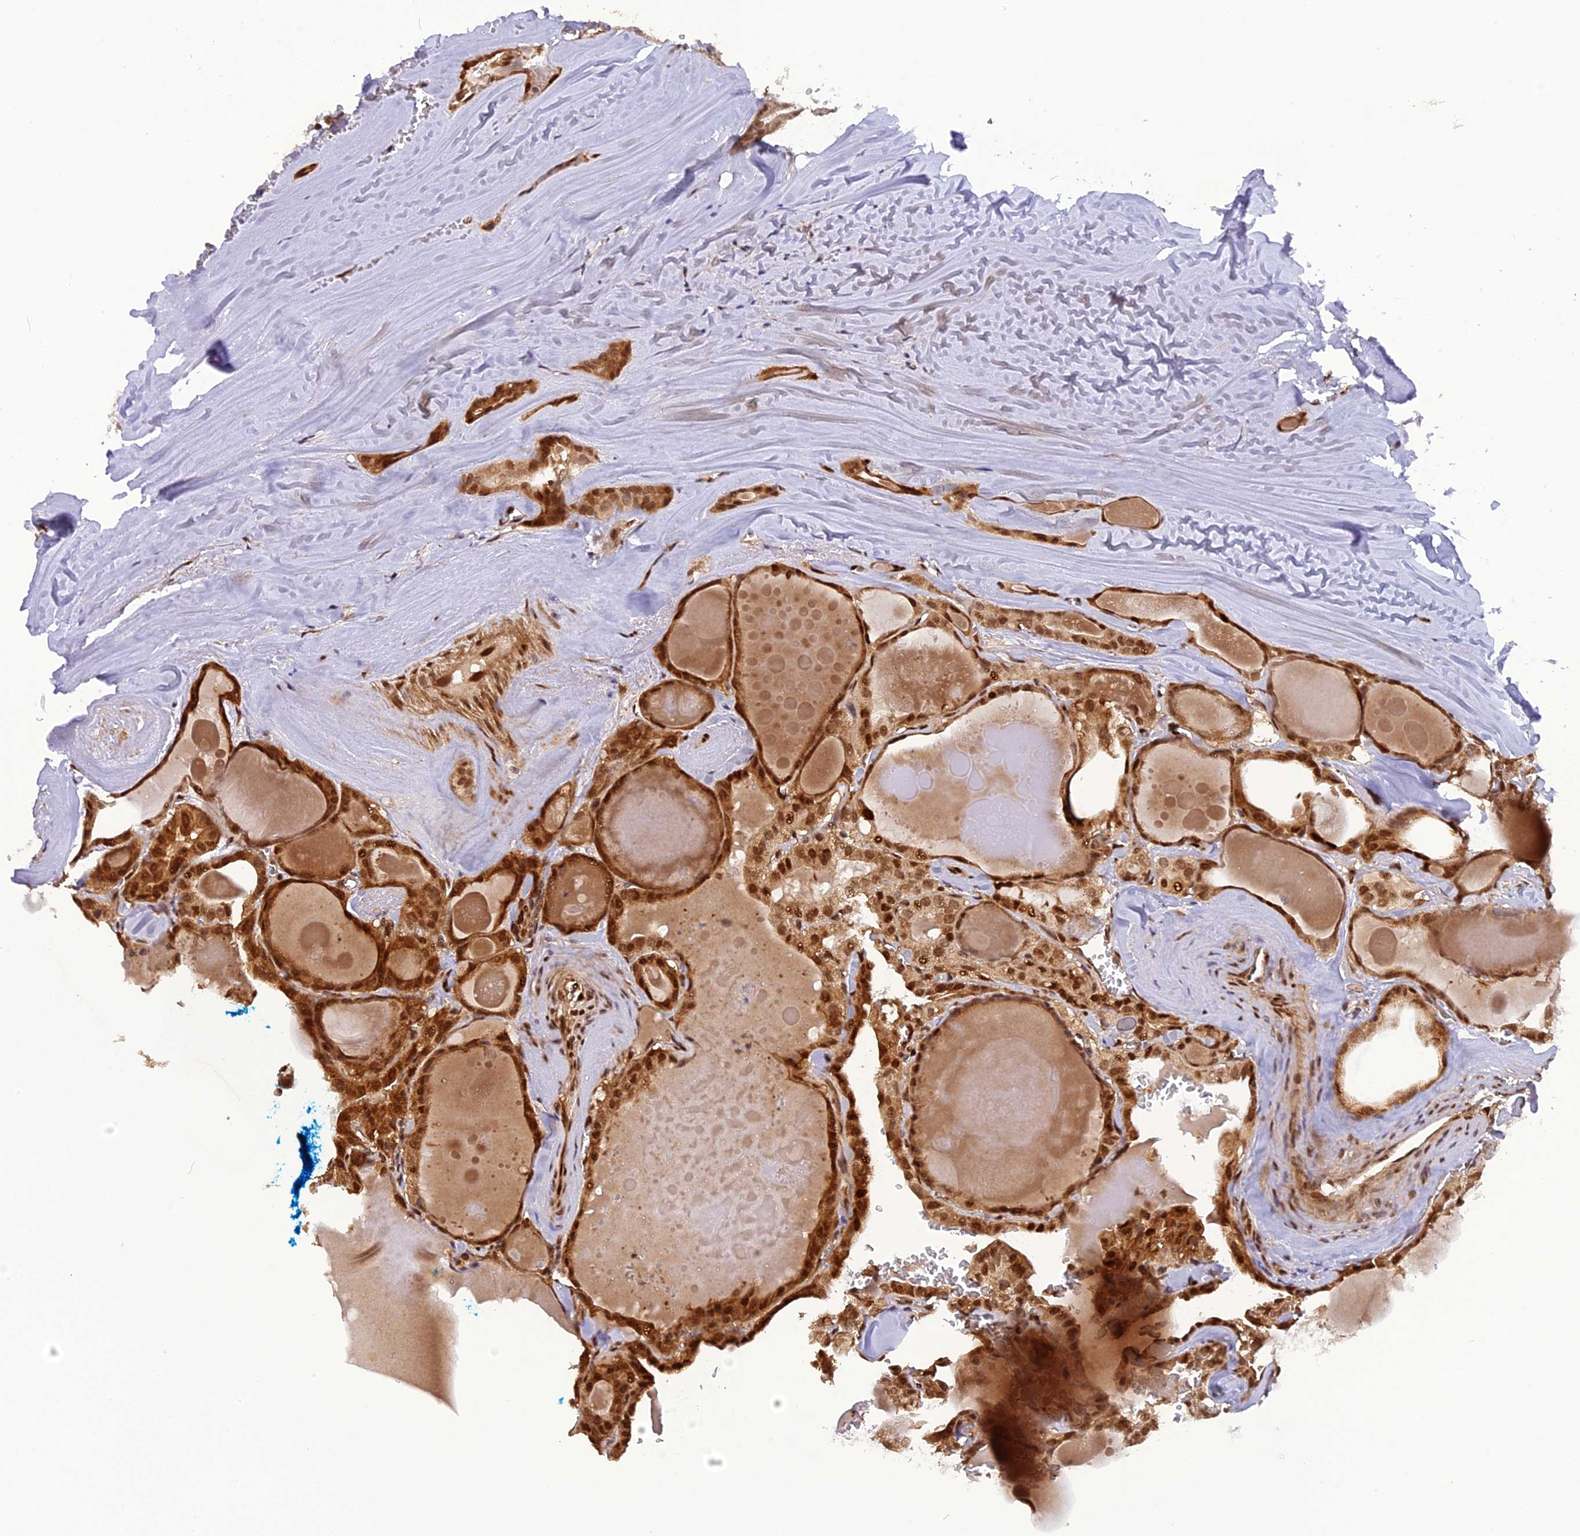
{"staining": {"intensity": "moderate", "quantity": ">75%", "location": "cytoplasmic/membranous,nuclear"}, "tissue": "thyroid cancer", "cell_type": "Tumor cells", "image_type": "cancer", "snomed": [{"axis": "morphology", "description": "Papillary adenocarcinoma, NOS"}, {"axis": "topography", "description": "Thyroid gland"}], "caption": "Approximately >75% of tumor cells in human thyroid cancer reveal moderate cytoplasmic/membranous and nuclear protein positivity as visualized by brown immunohistochemical staining.", "gene": "MICALL1", "patient": {"sex": "male", "age": 52}}